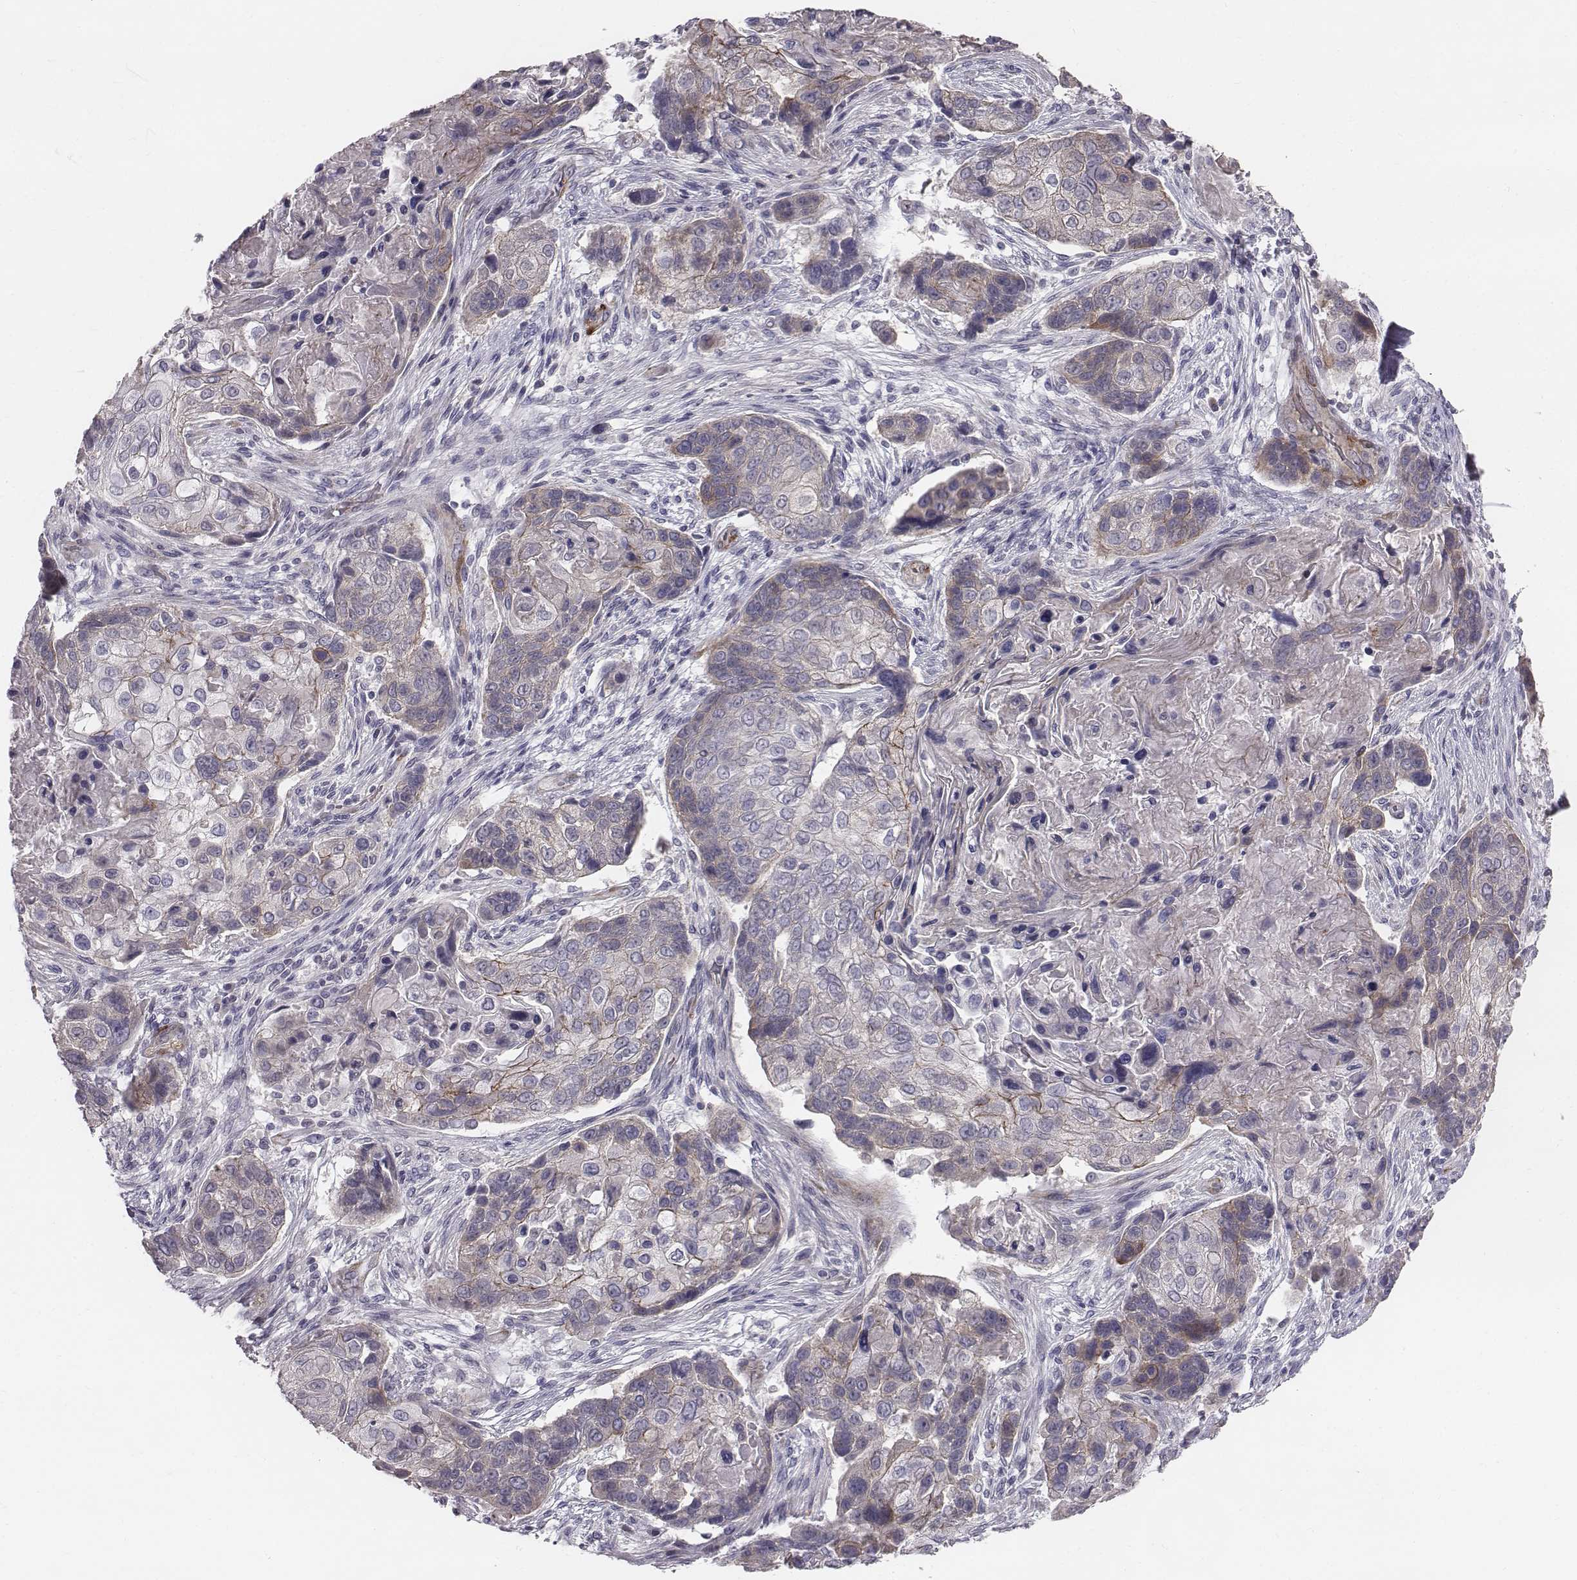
{"staining": {"intensity": "moderate", "quantity": "<25%", "location": "cytoplasmic/membranous"}, "tissue": "lung cancer", "cell_type": "Tumor cells", "image_type": "cancer", "snomed": [{"axis": "morphology", "description": "Squamous cell carcinoma, NOS"}, {"axis": "topography", "description": "Lung"}], "caption": "Brown immunohistochemical staining in human lung squamous cell carcinoma demonstrates moderate cytoplasmic/membranous staining in about <25% of tumor cells.", "gene": "PRKCZ", "patient": {"sex": "male", "age": 69}}